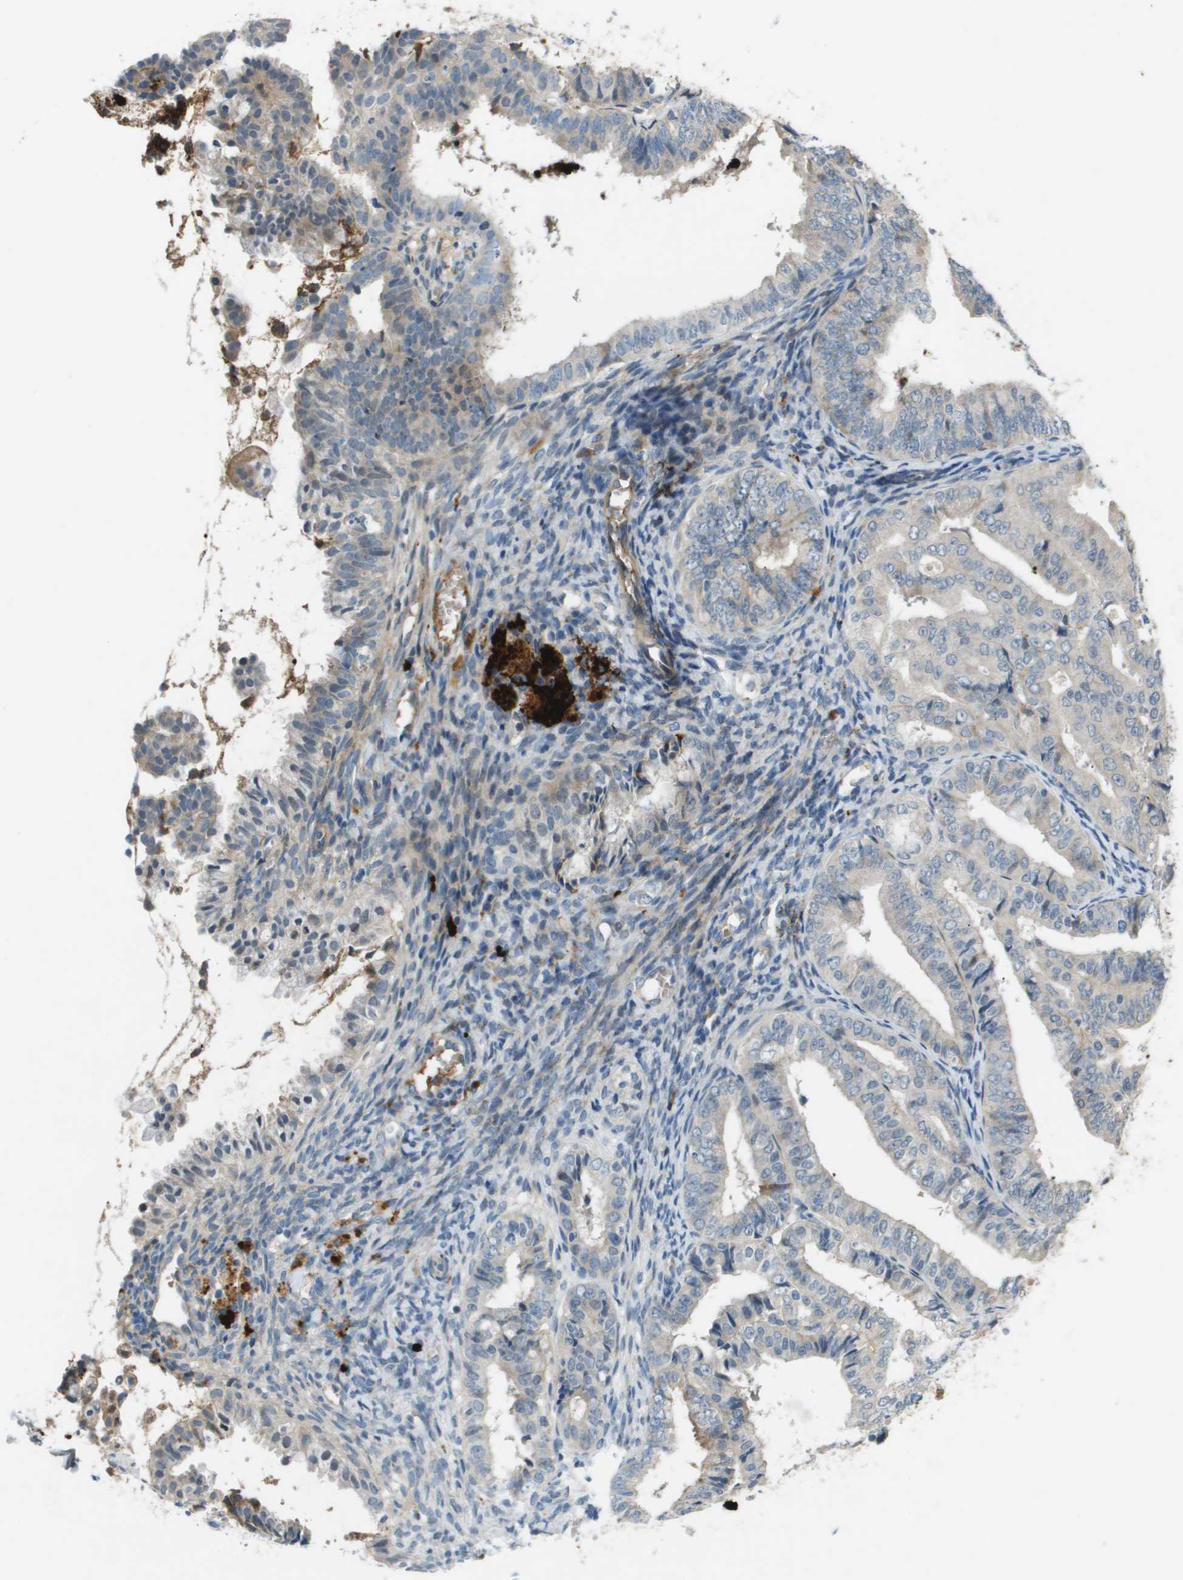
{"staining": {"intensity": "negative", "quantity": "none", "location": "none"}, "tissue": "endometrial cancer", "cell_type": "Tumor cells", "image_type": "cancer", "snomed": [{"axis": "morphology", "description": "Adenocarcinoma, NOS"}, {"axis": "topography", "description": "Endometrium"}], "caption": "Tumor cells are negative for brown protein staining in endometrial cancer. The staining is performed using DAB (3,3'-diaminobenzidine) brown chromogen with nuclei counter-stained in using hematoxylin.", "gene": "VTN", "patient": {"sex": "female", "age": 63}}